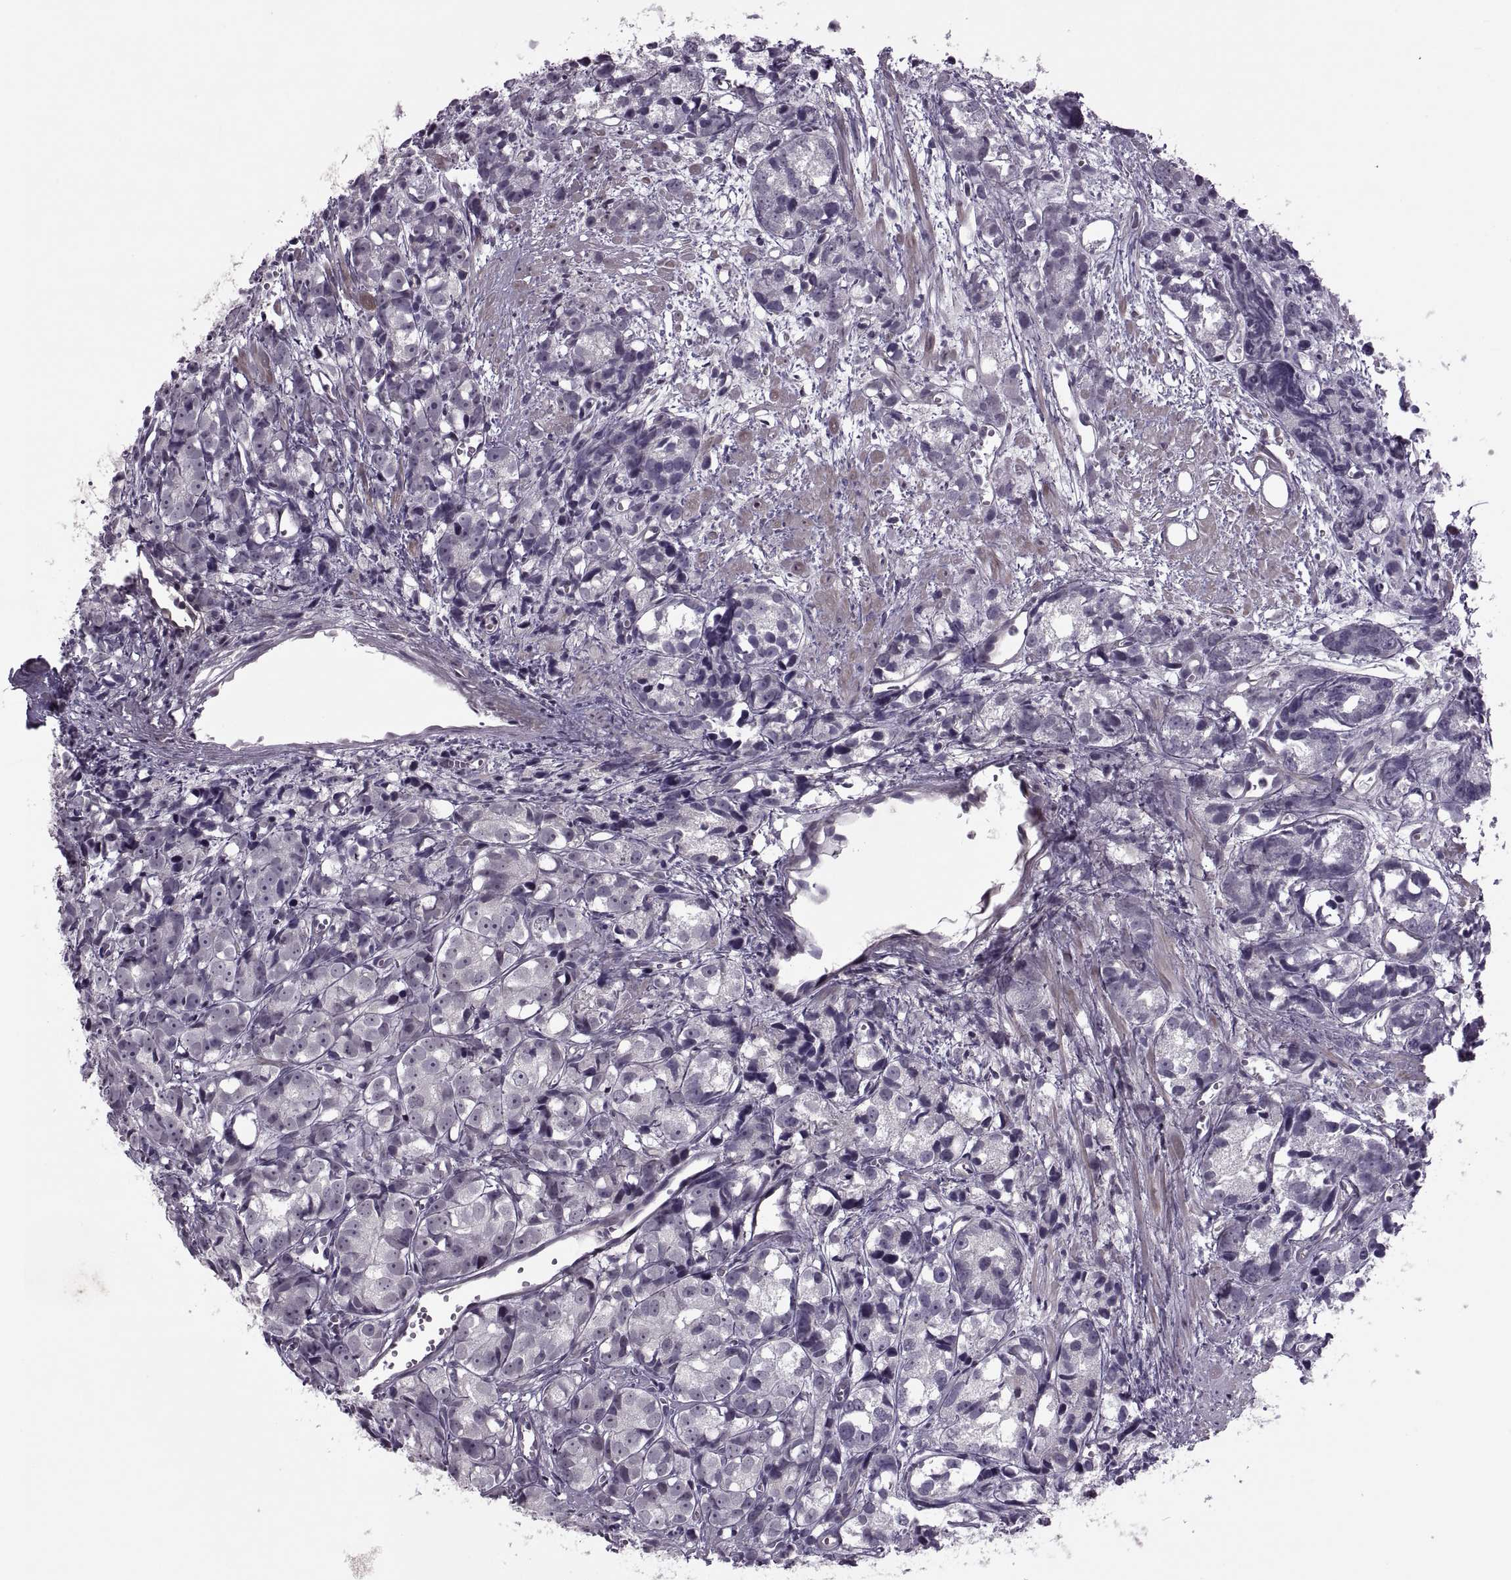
{"staining": {"intensity": "negative", "quantity": "none", "location": "none"}, "tissue": "prostate cancer", "cell_type": "Tumor cells", "image_type": "cancer", "snomed": [{"axis": "morphology", "description": "Adenocarcinoma, High grade"}, {"axis": "topography", "description": "Prostate"}], "caption": "High magnification brightfield microscopy of prostate high-grade adenocarcinoma stained with DAB (3,3'-diaminobenzidine) (brown) and counterstained with hematoxylin (blue): tumor cells show no significant expression.", "gene": "ODF3", "patient": {"sex": "male", "age": 77}}